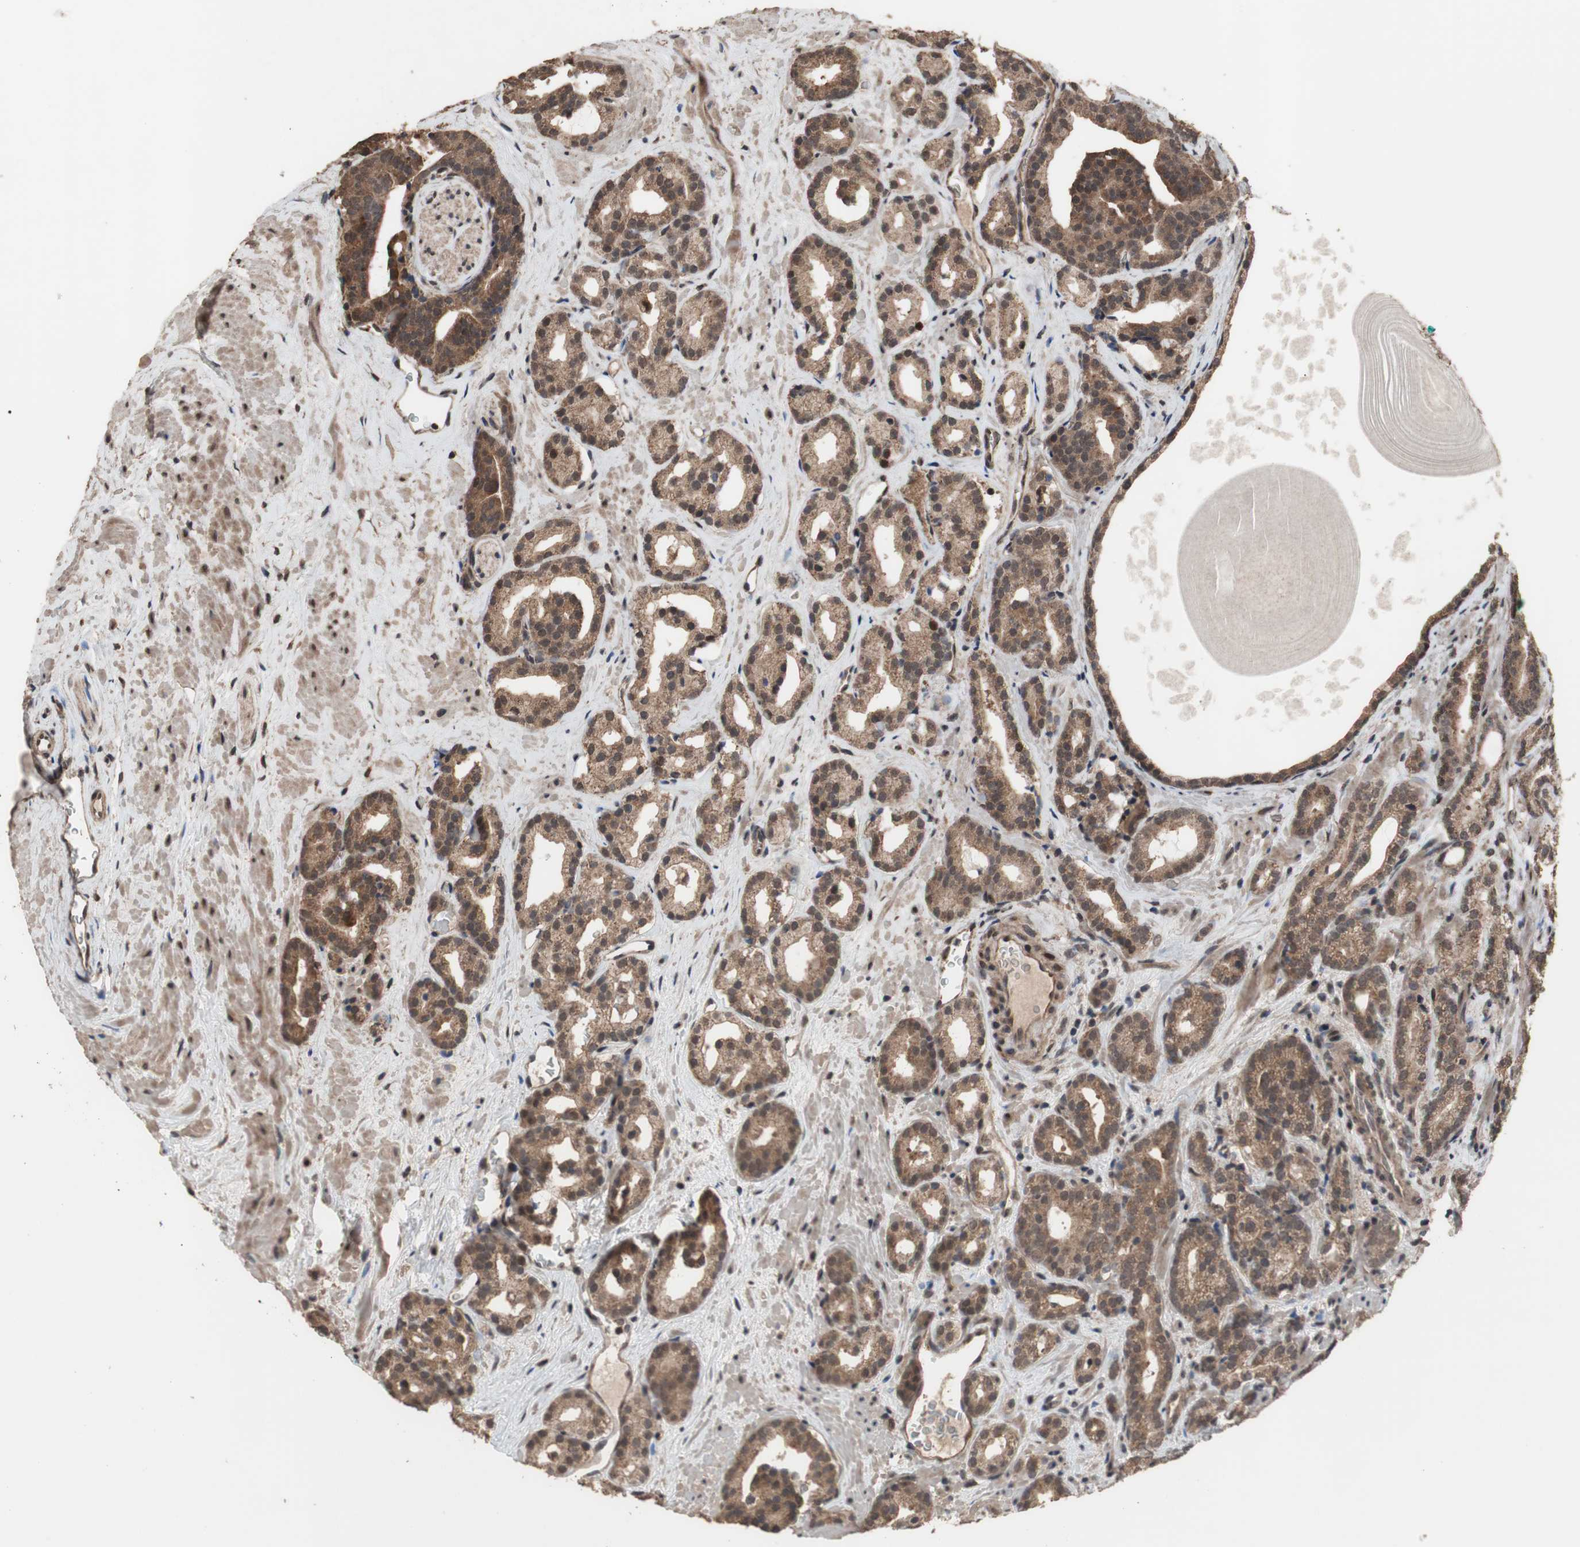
{"staining": {"intensity": "moderate", "quantity": ">75%", "location": "cytoplasmic/membranous,nuclear"}, "tissue": "prostate cancer", "cell_type": "Tumor cells", "image_type": "cancer", "snomed": [{"axis": "morphology", "description": "Adenocarcinoma, Low grade"}, {"axis": "topography", "description": "Prostate"}], "caption": "A brown stain shows moderate cytoplasmic/membranous and nuclear expression of a protein in prostate adenocarcinoma (low-grade) tumor cells.", "gene": "KANSL1", "patient": {"sex": "male", "age": 63}}